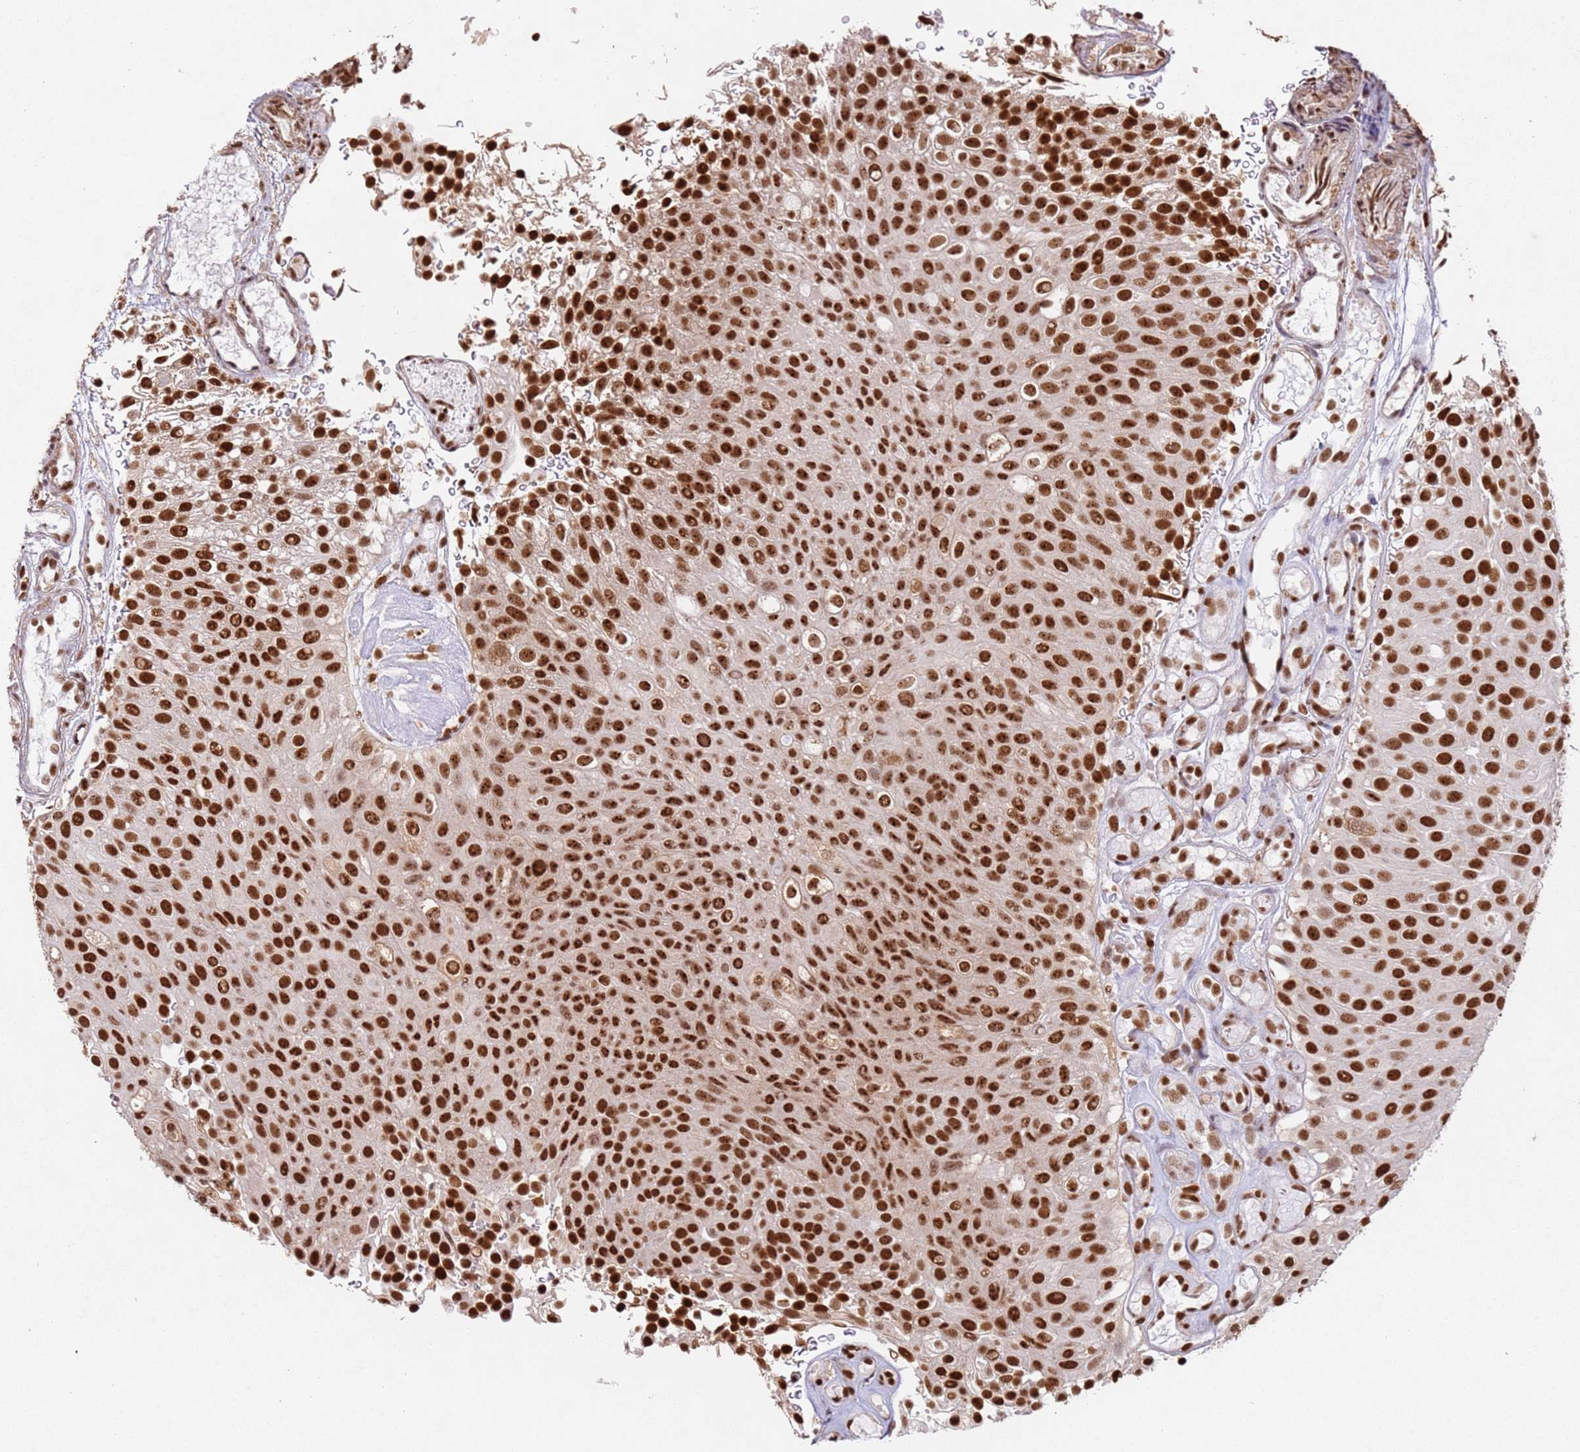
{"staining": {"intensity": "strong", "quantity": ">75%", "location": "nuclear"}, "tissue": "urothelial cancer", "cell_type": "Tumor cells", "image_type": "cancer", "snomed": [{"axis": "morphology", "description": "Urothelial carcinoma, Low grade"}, {"axis": "topography", "description": "Urinary bladder"}], "caption": "Low-grade urothelial carcinoma stained for a protein (brown) exhibits strong nuclear positive positivity in about >75% of tumor cells.", "gene": "ESF1", "patient": {"sex": "male", "age": 78}}